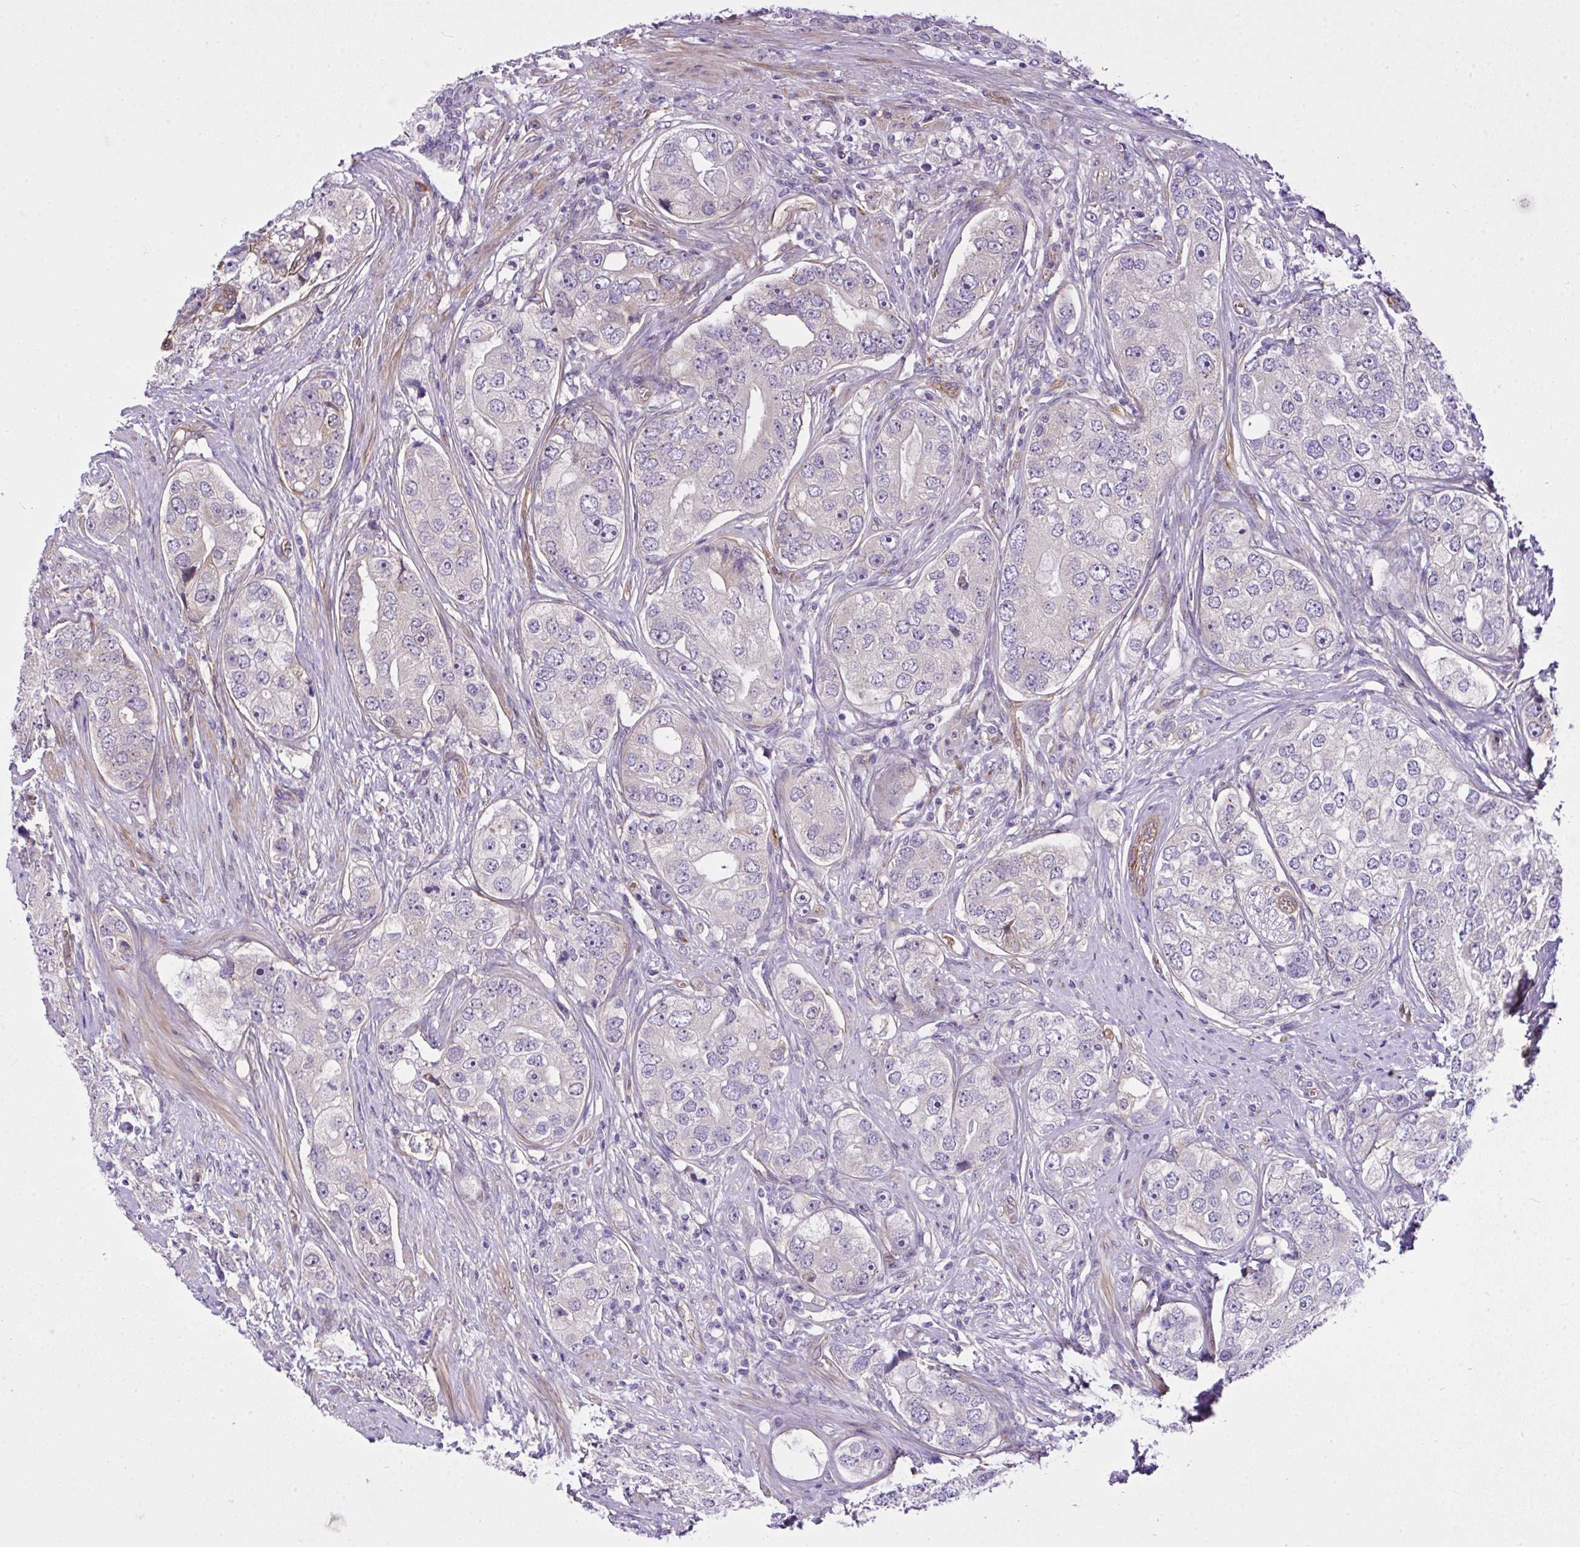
{"staining": {"intensity": "negative", "quantity": "none", "location": "none"}, "tissue": "prostate cancer", "cell_type": "Tumor cells", "image_type": "cancer", "snomed": [{"axis": "morphology", "description": "Adenocarcinoma, High grade"}, {"axis": "topography", "description": "Prostate"}], "caption": "Prostate adenocarcinoma (high-grade) stained for a protein using immunohistochemistry (IHC) reveals no expression tumor cells.", "gene": "RSKR", "patient": {"sex": "male", "age": 60}}